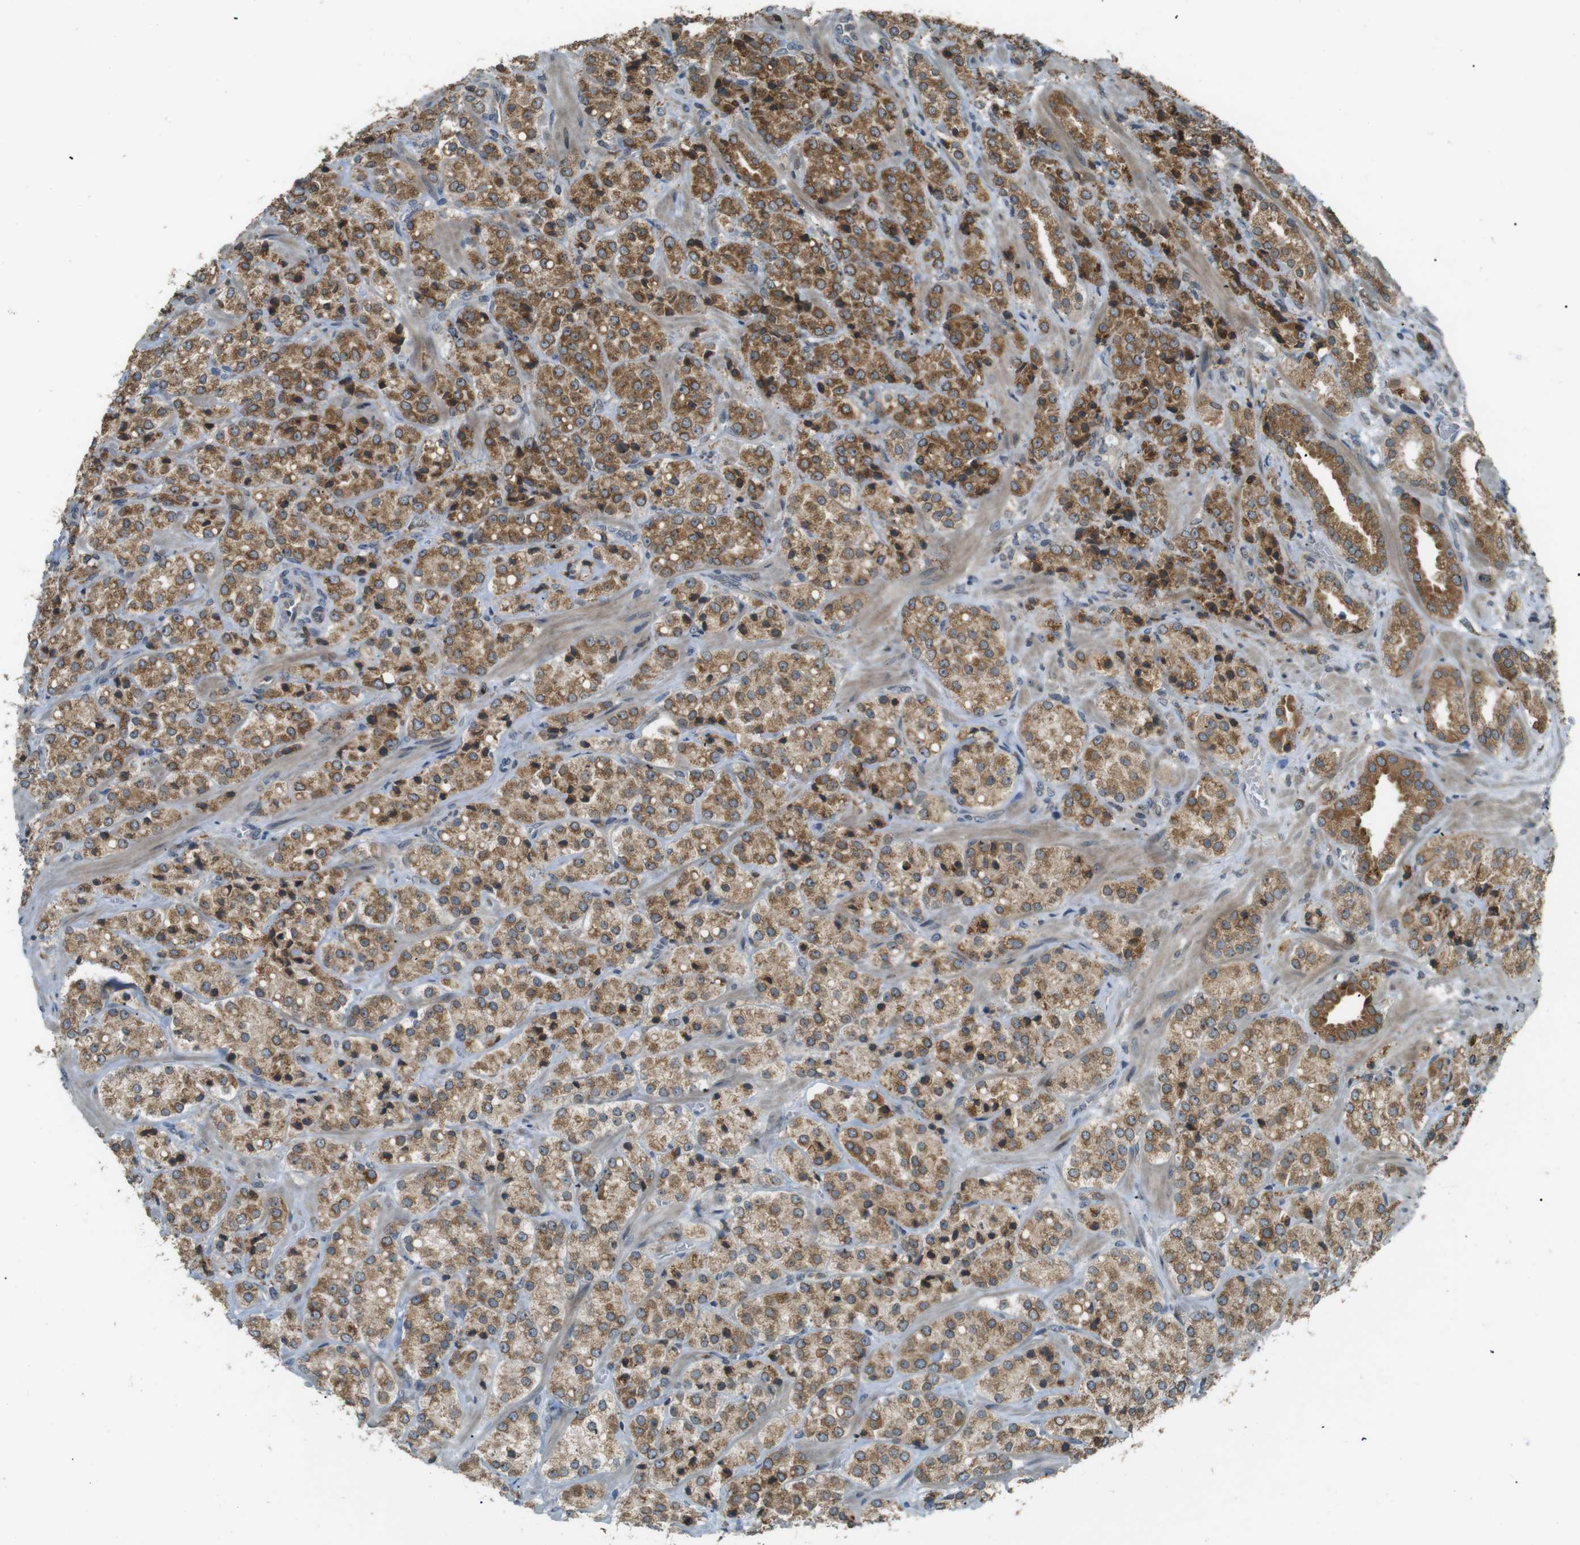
{"staining": {"intensity": "moderate", "quantity": ">75%", "location": "cytoplasmic/membranous"}, "tissue": "prostate cancer", "cell_type": "Tumor cells", "image_type": "cancer", "snomed": [{"axis": "morphology", "description": "Adenocarcinoma, High grade"}, {"axis": "topography", "description": "Prostate"}], "caption": "Adenocarcinoma (high-grade) (prostate) tissue exhibits moderate cytoplasmic/membranous positivity in about >75% of tumor cells, visualized by immunohistochemistry.", "gene": "TMED4", "patient": {"sex": "male", "age": 64}}